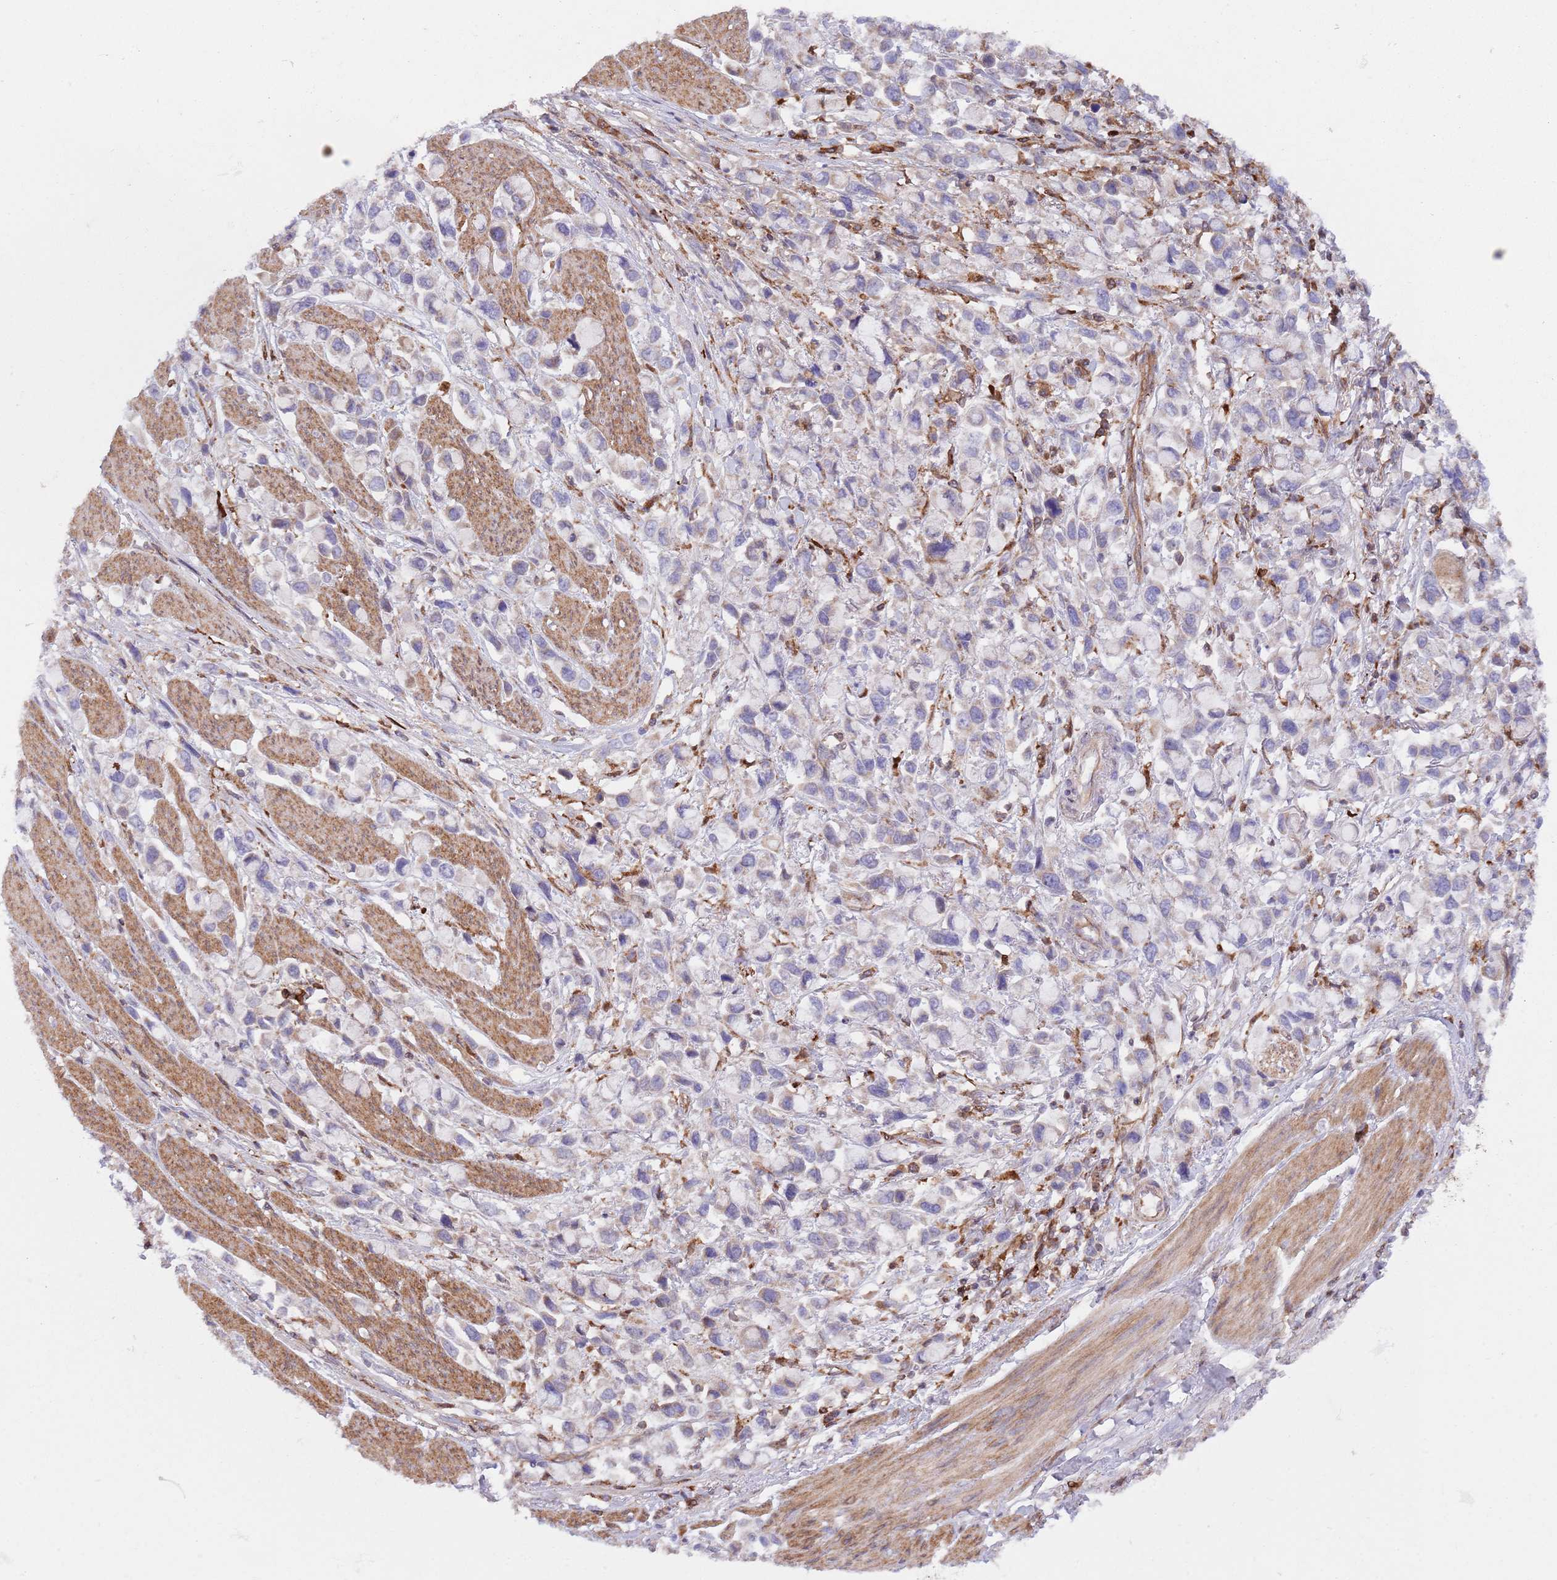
{"staining": {"intensity": "negative", "quantity": "none", "location": "none"}, "tissue": "stomach cancer", "cell_type": "Tumor cells", "image_type": "cancer", "snomed": [{"axis": "morphology", "description": "Adenocarcinoma, NOS"}, {"axis": "topography", "description": "Stomach"}], "caption": "DAB (3,3'-diaminobenzidine) immunohistochemical staining of human stomach cancer shows no significant positivity in tumor cells. (DAB immunohistochemistry (IHC) visualized using brightfield microscopy, high magnification).", "gene": "ZMYM5", "patient": {"sex": "female", "age": 81}}